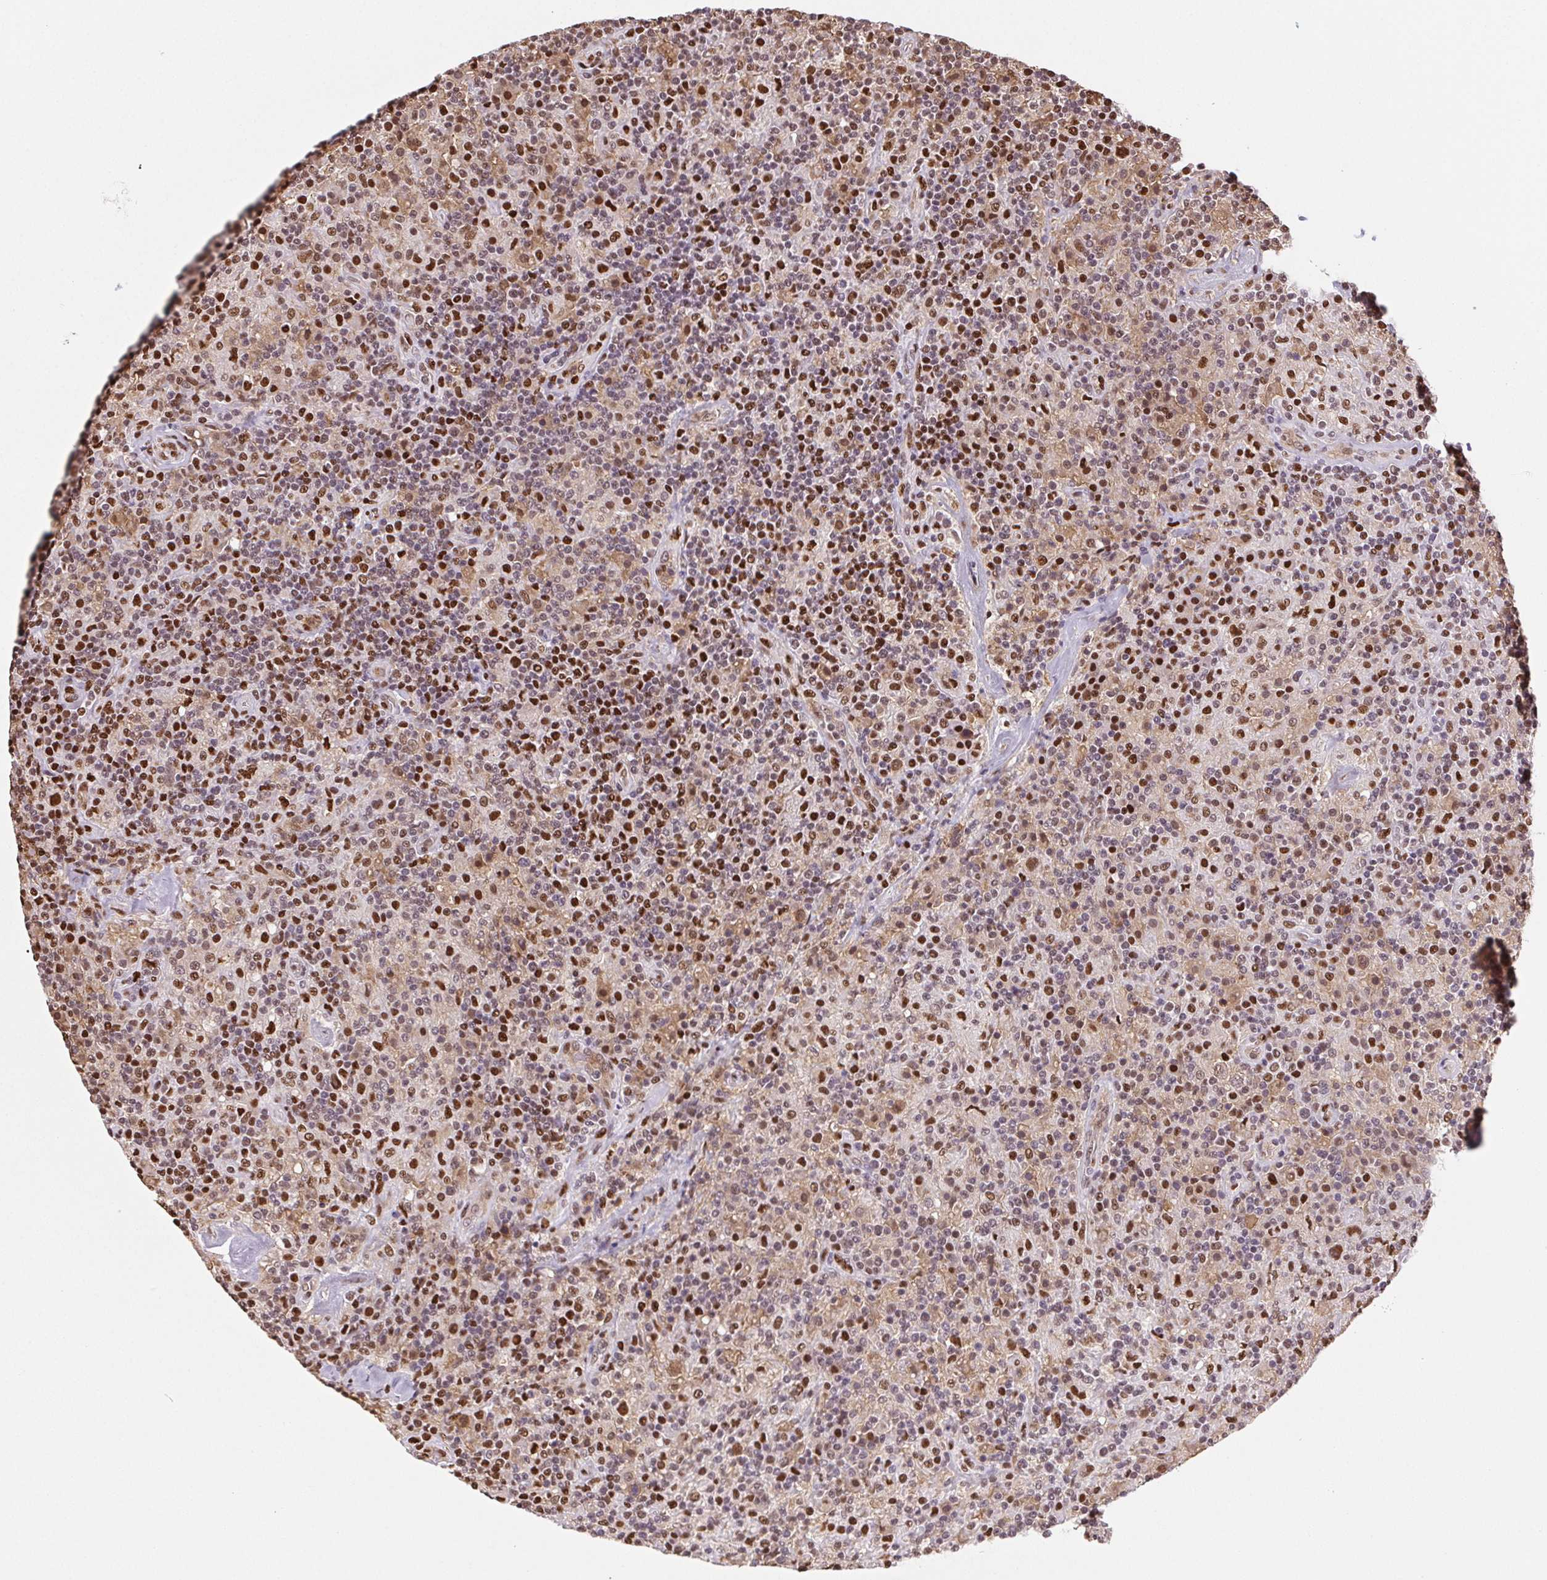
{"staining": {"intensity": "moderate", "quantity": ">75%", "location": "nuclear"}, "tissue": "lymphoma", "cell_type": "Tumor cells", "image_type": "cancer", "snomed": [{"axis": "morphology", "description": "Hodgkin's disease, NOS"}, {"axis": "topography", "description": "Lymph node"}], "caption": "Immunohistochemical staining of human Hodgkin's disease reveals medium levels of moderate nuclear protein expression in approximately >75% of tumor cells. The staining is performed using DAB brown chromogen to label protein expression. The nuclei are counter-stained blue using hematoxylin.", "gene": "SET", "patient": {"sex": "male", "age": 70}}